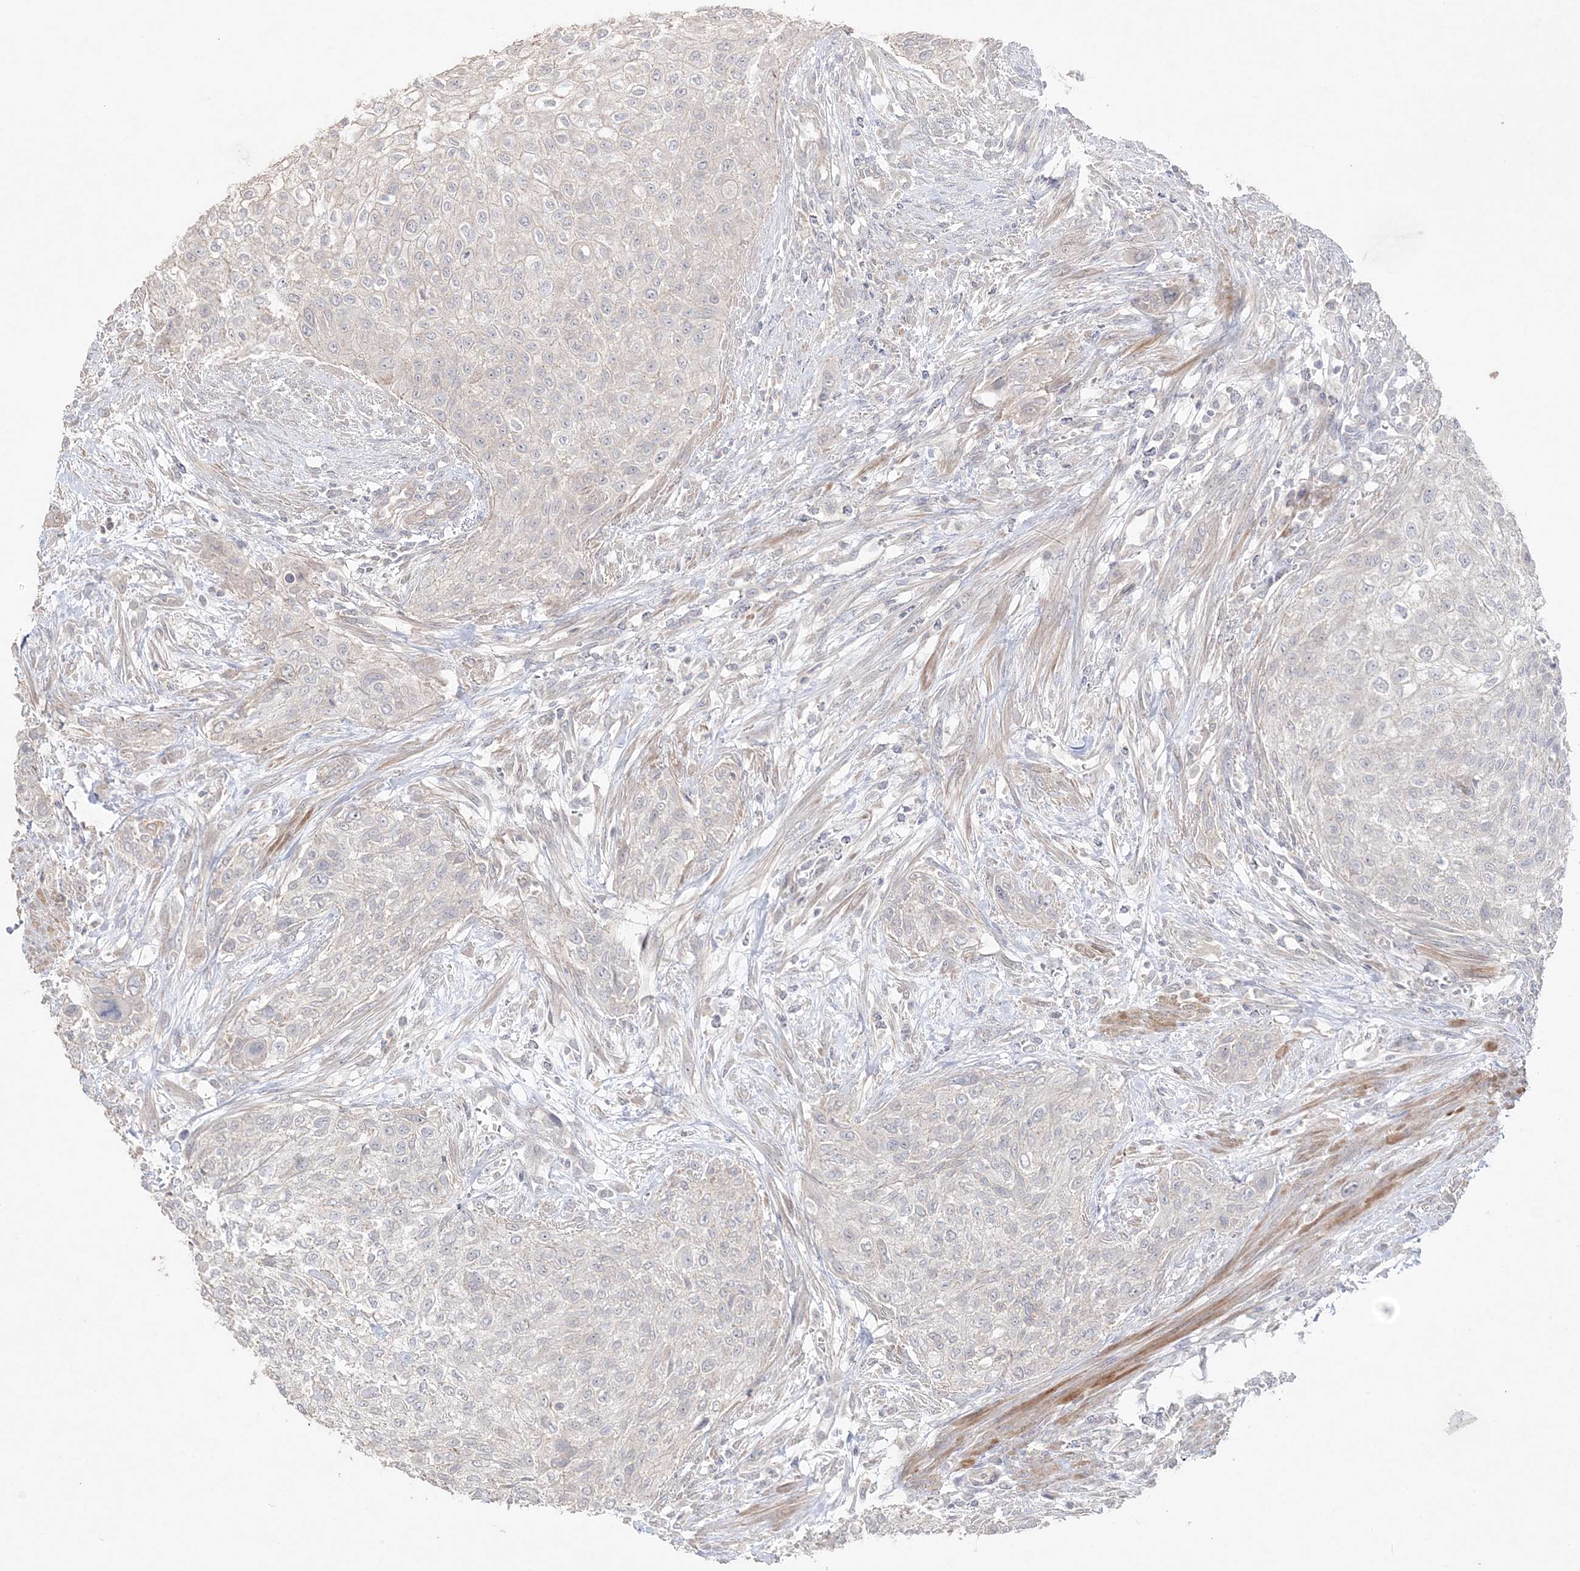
{"staining": {"intensity": "negative", "quantity": "none", "location": "none"}, "tissue": "urothelial cancer", "cell_type": "Tumor cells", "image_type": "cancer", "snomed": [{"axis": "morphology", "description": "Urothelial carcinoma, High grade"}, {"axis": "topography", "description": "Urinary bladder"}], "caption": "There is no significant positivity in tumor cells of urothelial cancer.", "gene": "SH3BP4", "patient": {"sex": "male", "age": 35}}